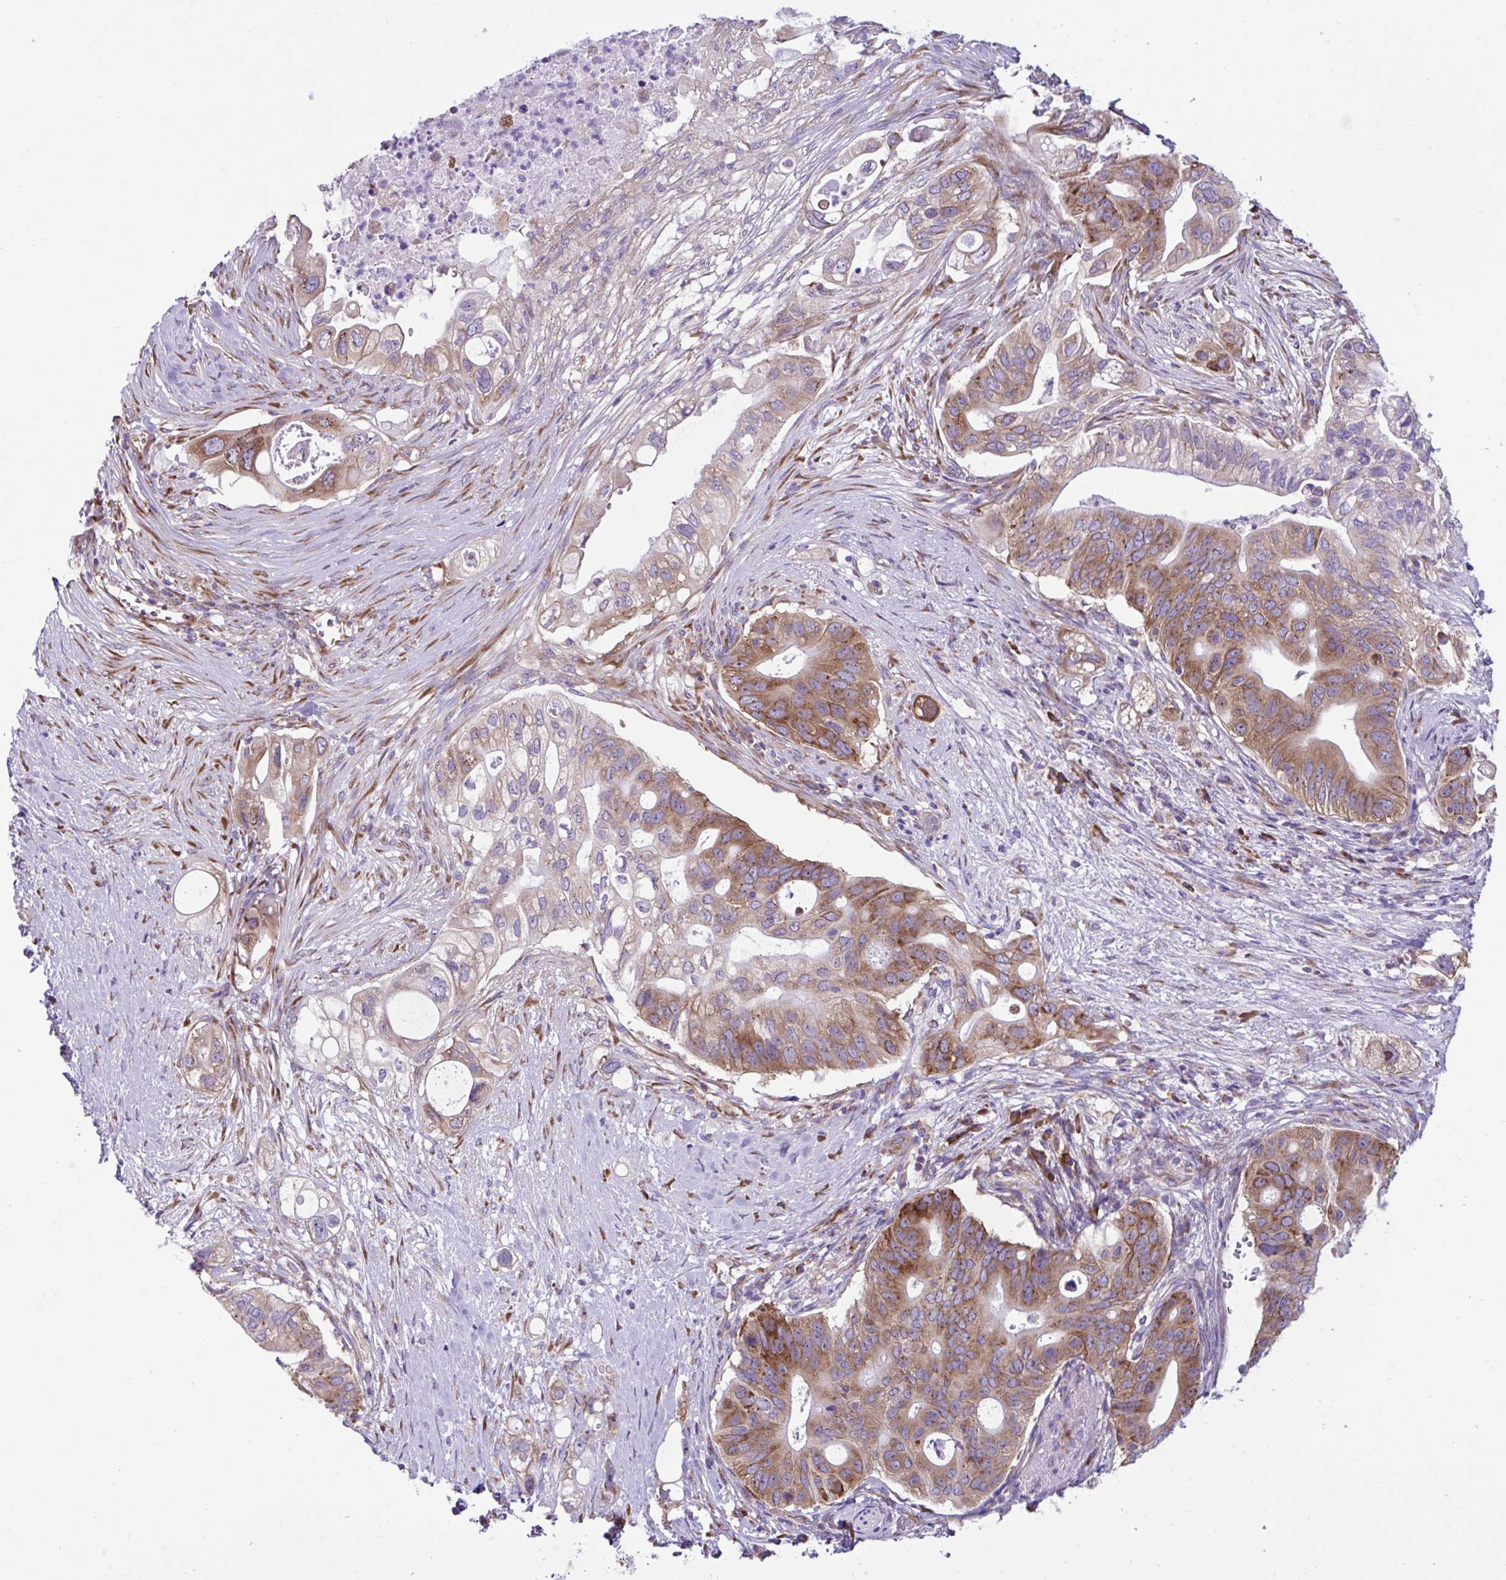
{"staining": {"intensity": "moderate", "quantity": "25%-75%", "location": "cytoplasmic/membranous"}, "tissue": "pancreatic cancer", "cell_type": "Tumor cells", "image_type": "cancer", "snomed": [{"axis": "morphology", "description": "Adenocarcinoma, NOS"}, {"axis": "topography", "description": "Pancreas"}], "caption": "DAB (3,3'-diaminobenzidine) immunohistochemical staining of pancreatic cancer (adenocarcinoma) displays moderate cytoplasmic/membranous protein positivity in about 25%-75% of tumor cells. (DAB (3,3'-diaminobenzidine) = brown stain, brightfield microscopy at high magnification).", "gene": "RPL7", "patient": {"sex": "female", "age": 72}}